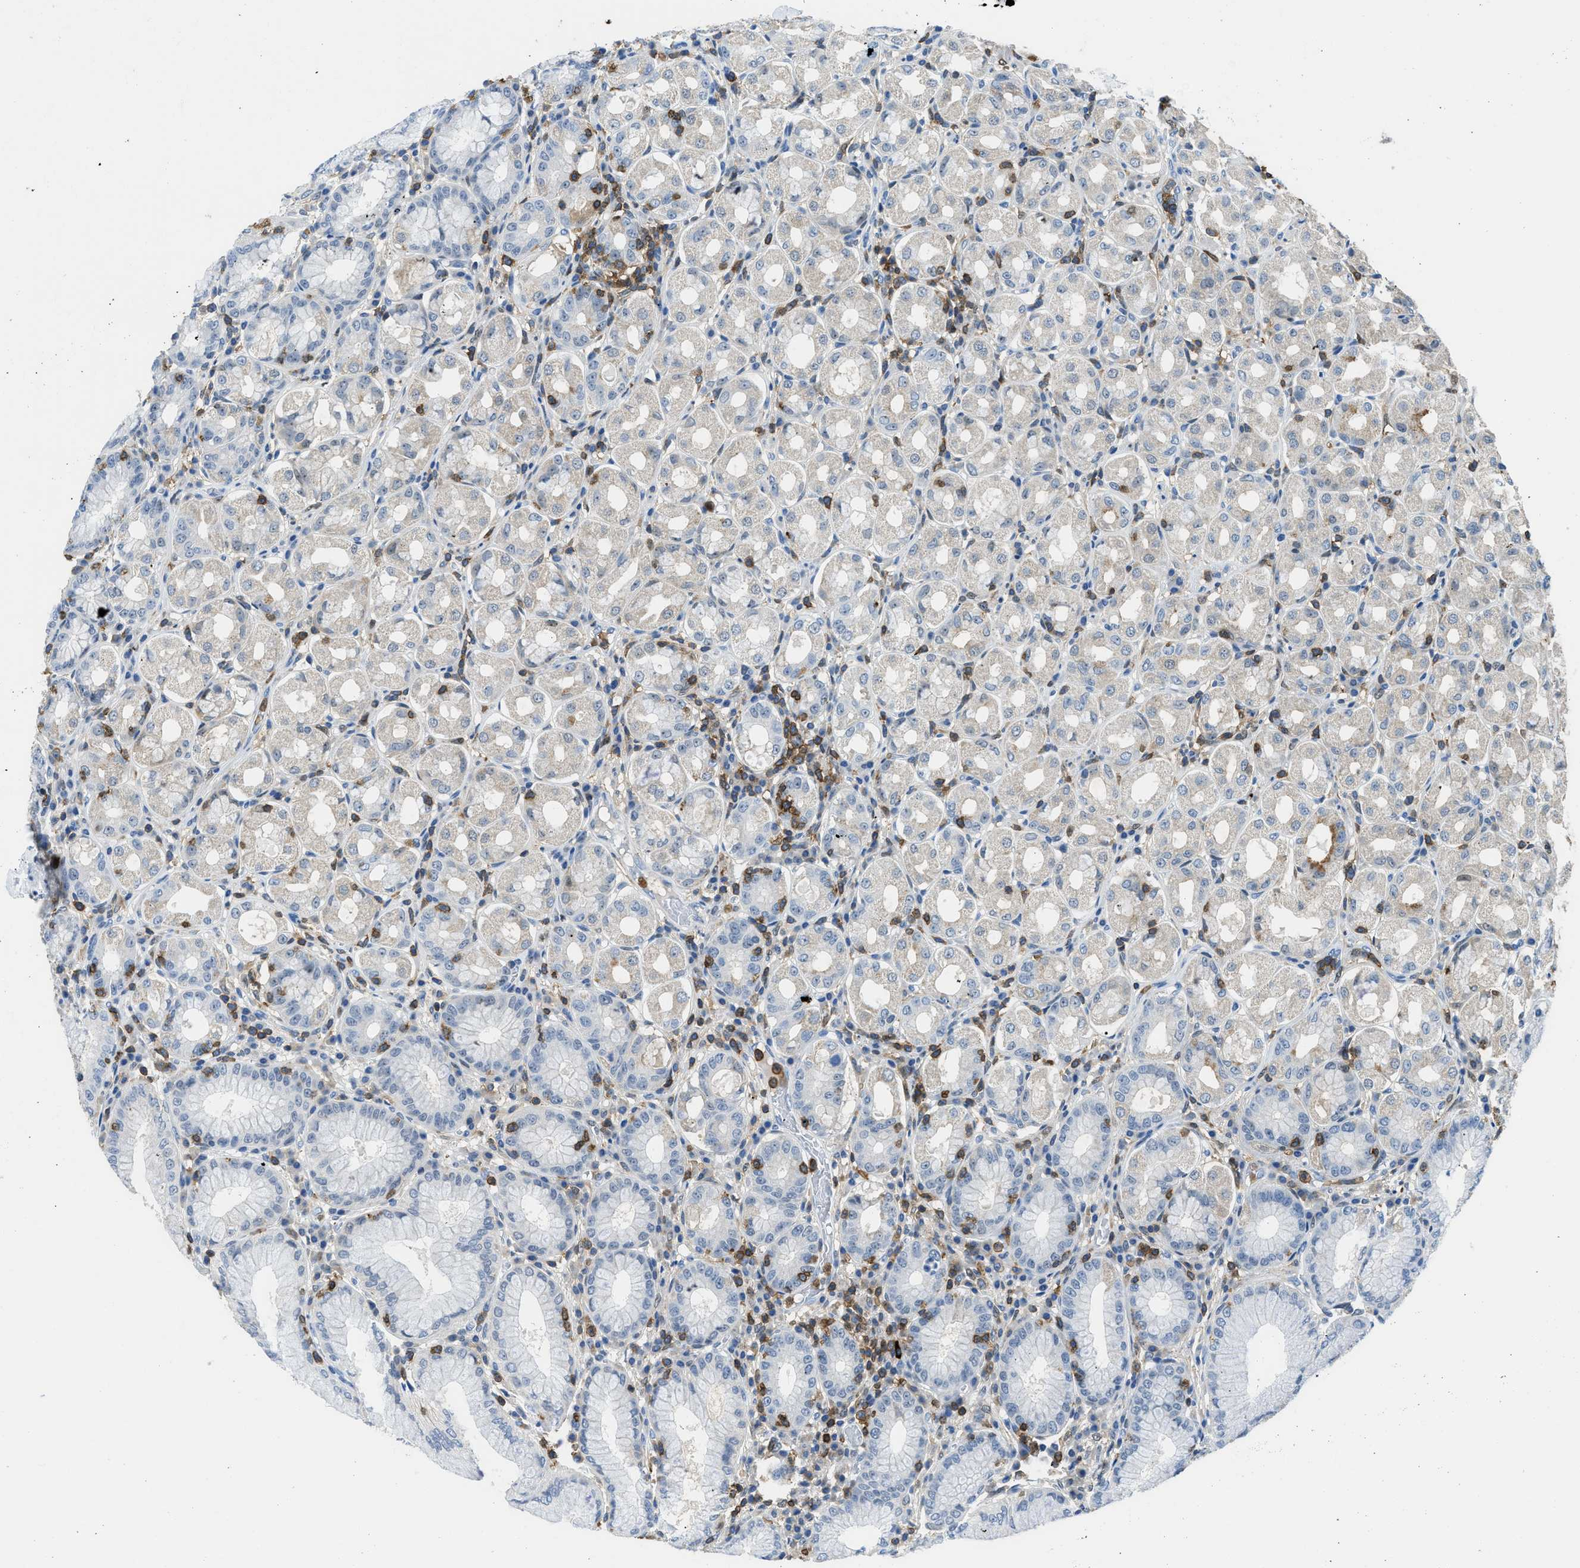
{"staining": {"intensity": "moderate", "quantity": "<25%", "location": "nuclear"}, "tissue": "stomach", "cell_type": "Glandular cells", "image_type": "normal", "snomed": [{"axis": "morphology", "description": "Normal tissue, NOS"}, {"axis": "topography", "description": "Stomach"}, {"axis": "topography", "description": "Stomach, lower"}], "caption": "Protein staining of benign stomach displays moderate nuclear positivity in about <25% of glandular cells. Using DAB (brown) and hematoxylin (blue) stains, captured at high magnification using brightfield microscopy.", "gene": "FAM151A", "patient": {"sex": "female", "age": 56}}